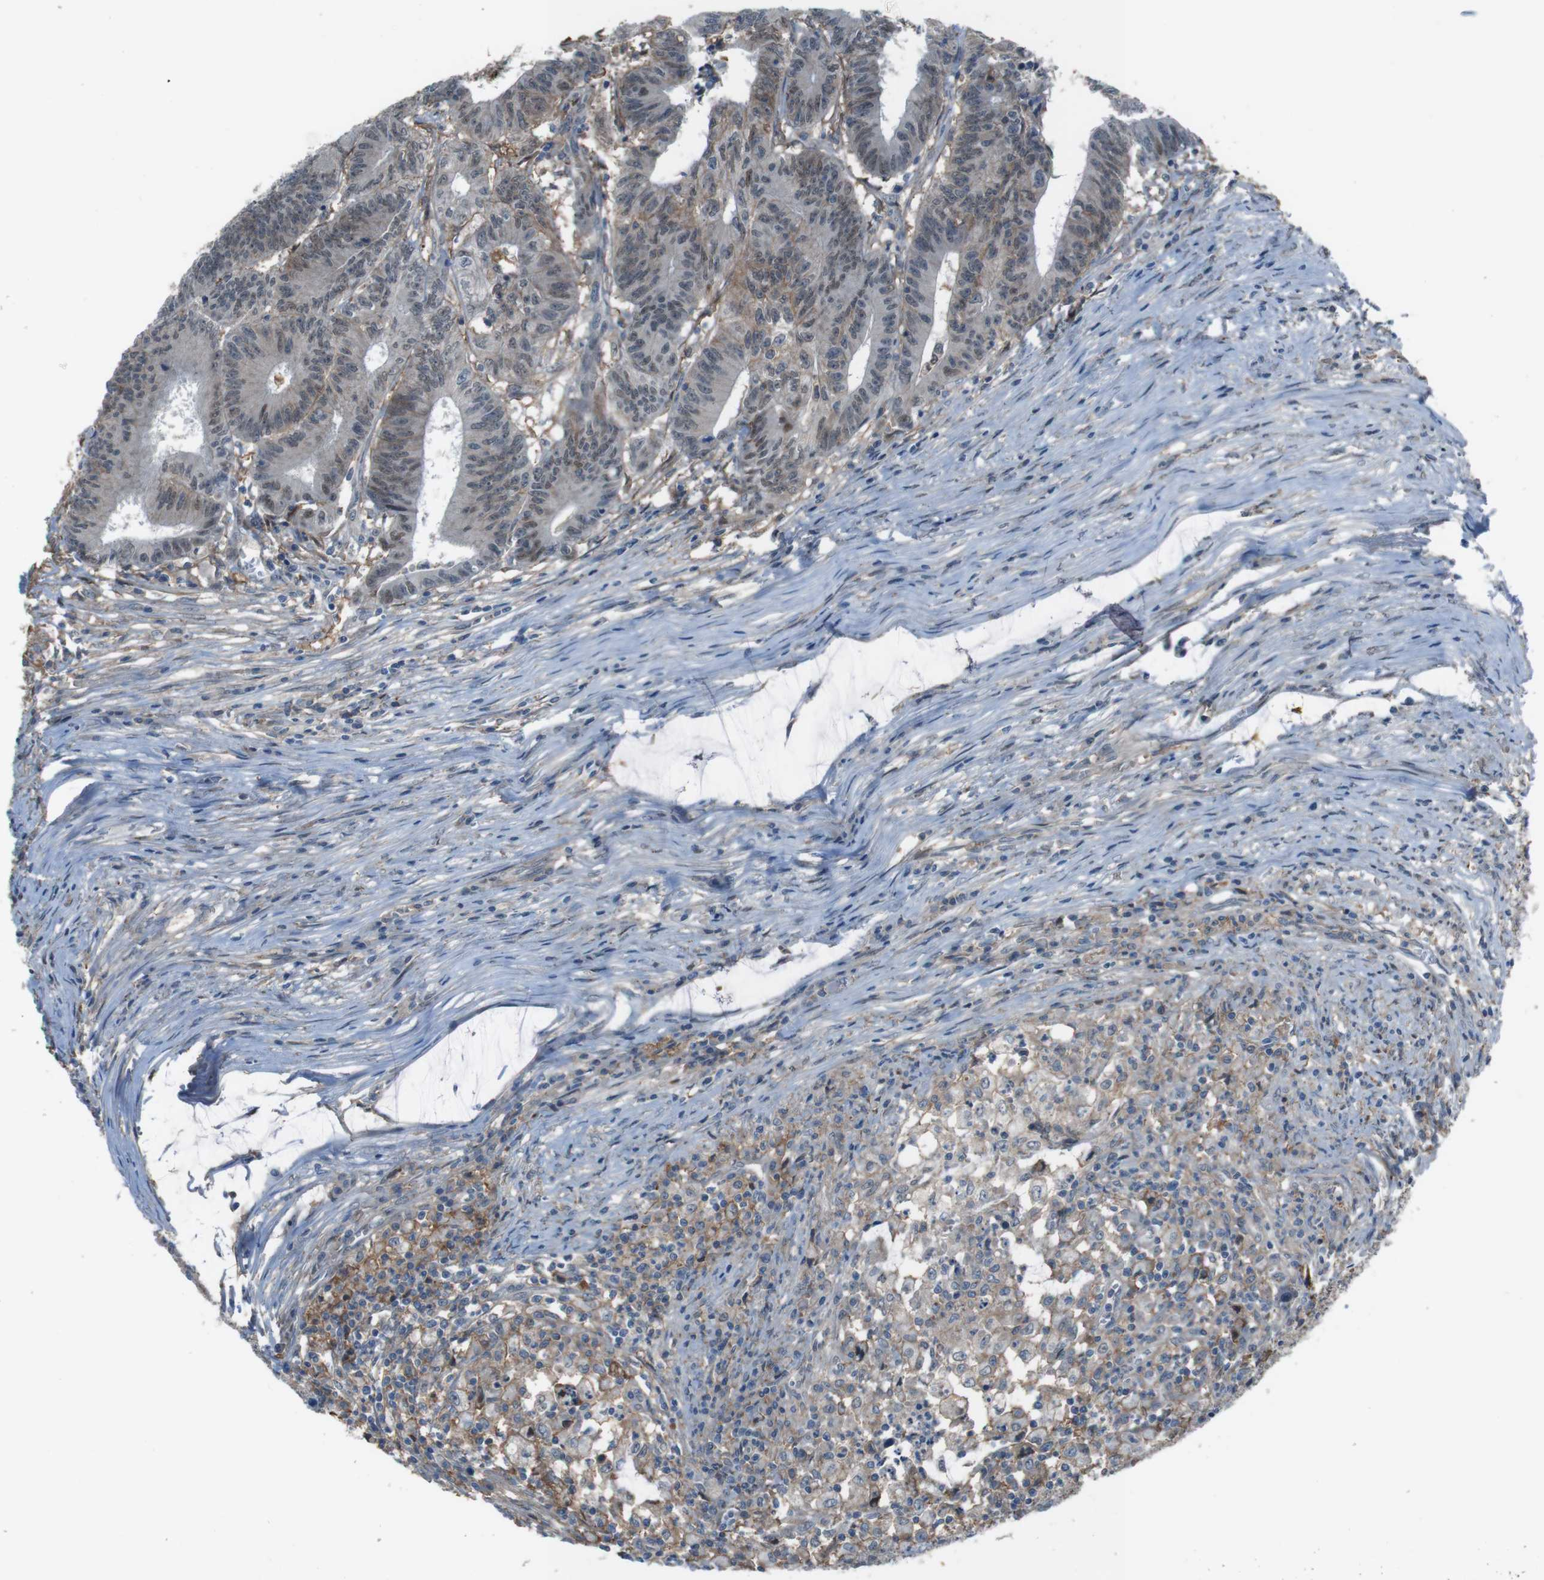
{"staining": {"intensity": "negative", "quantity": "none", "location": "none"}, "tissue": "colorectal cancer", "cell_type": "Tumor cells", "image_type": "cancer", "snomed": [{"axis": "morphology", "description": "Adenocarcinoma, NOS"}, {"axis": "topography", "description": "Colon"}], "caption": "This is an immunohistochemistry (IHC) image of human adenocarcinoma (colorectal). There is no expression in tumor cells.", "gene": "ATP2B1", "patient": {"sex": "male", "age": 45}}